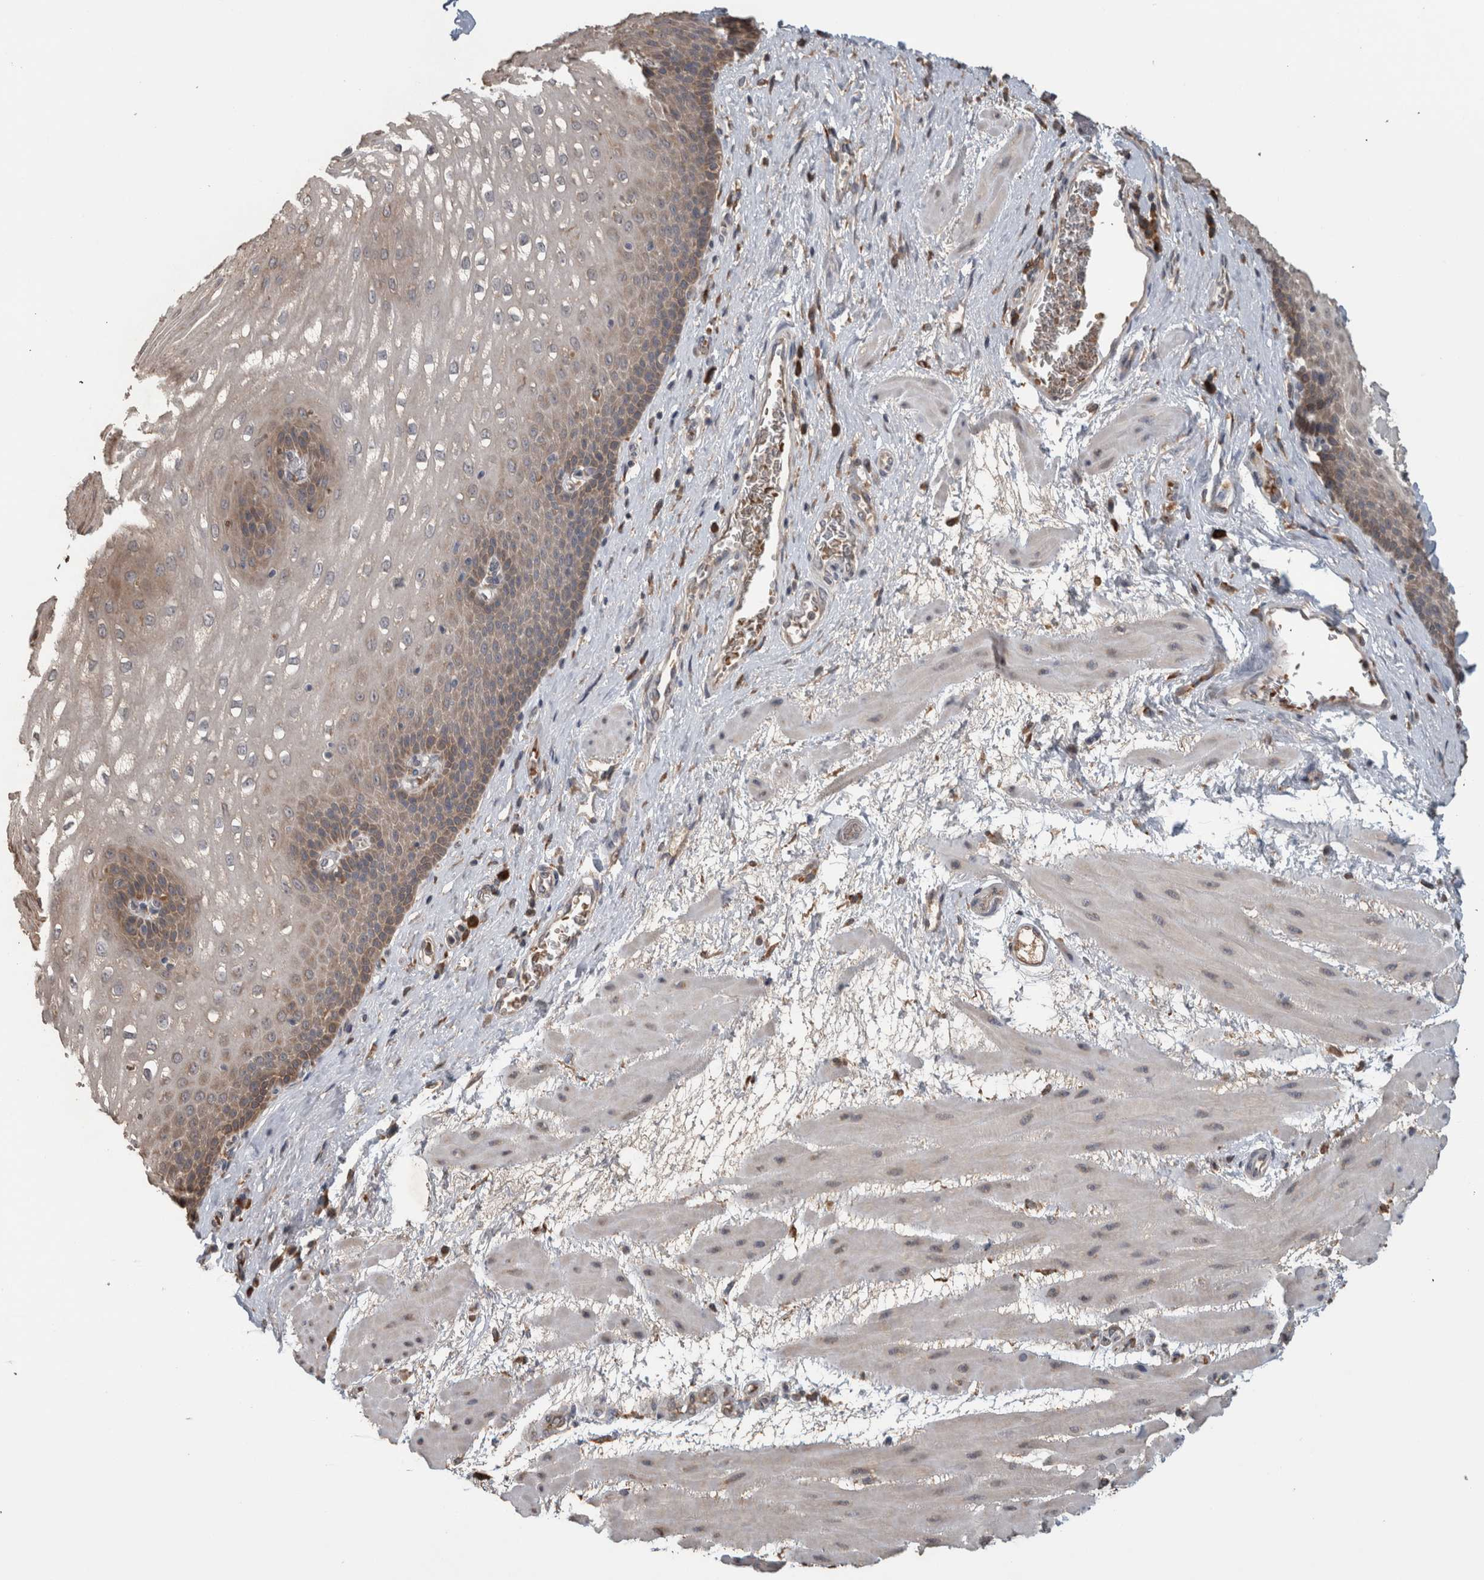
{"staining": {"intensity": "weak", "quantity": "25%-75%", "location": "cytoplasmic/membranous"}, "tissue": "esophagus", "cell_type": "Squamous epithelial cells", "image_type": "normal", "snomed": [{"axis": "morphology", "description": "Normal tissue, NOS"}, {"axis": "topography", "description": "Esophagus"}], "caption": "Immunohistochemical staining of normal human esophagus exhibits 25%-75% levels of weak cytoplasmic/membranous protein expression in about 25%-75% of squamous epithelial cells.", "gene": "ADGRL3", "patient": {"sex": "male", "age": 48}}